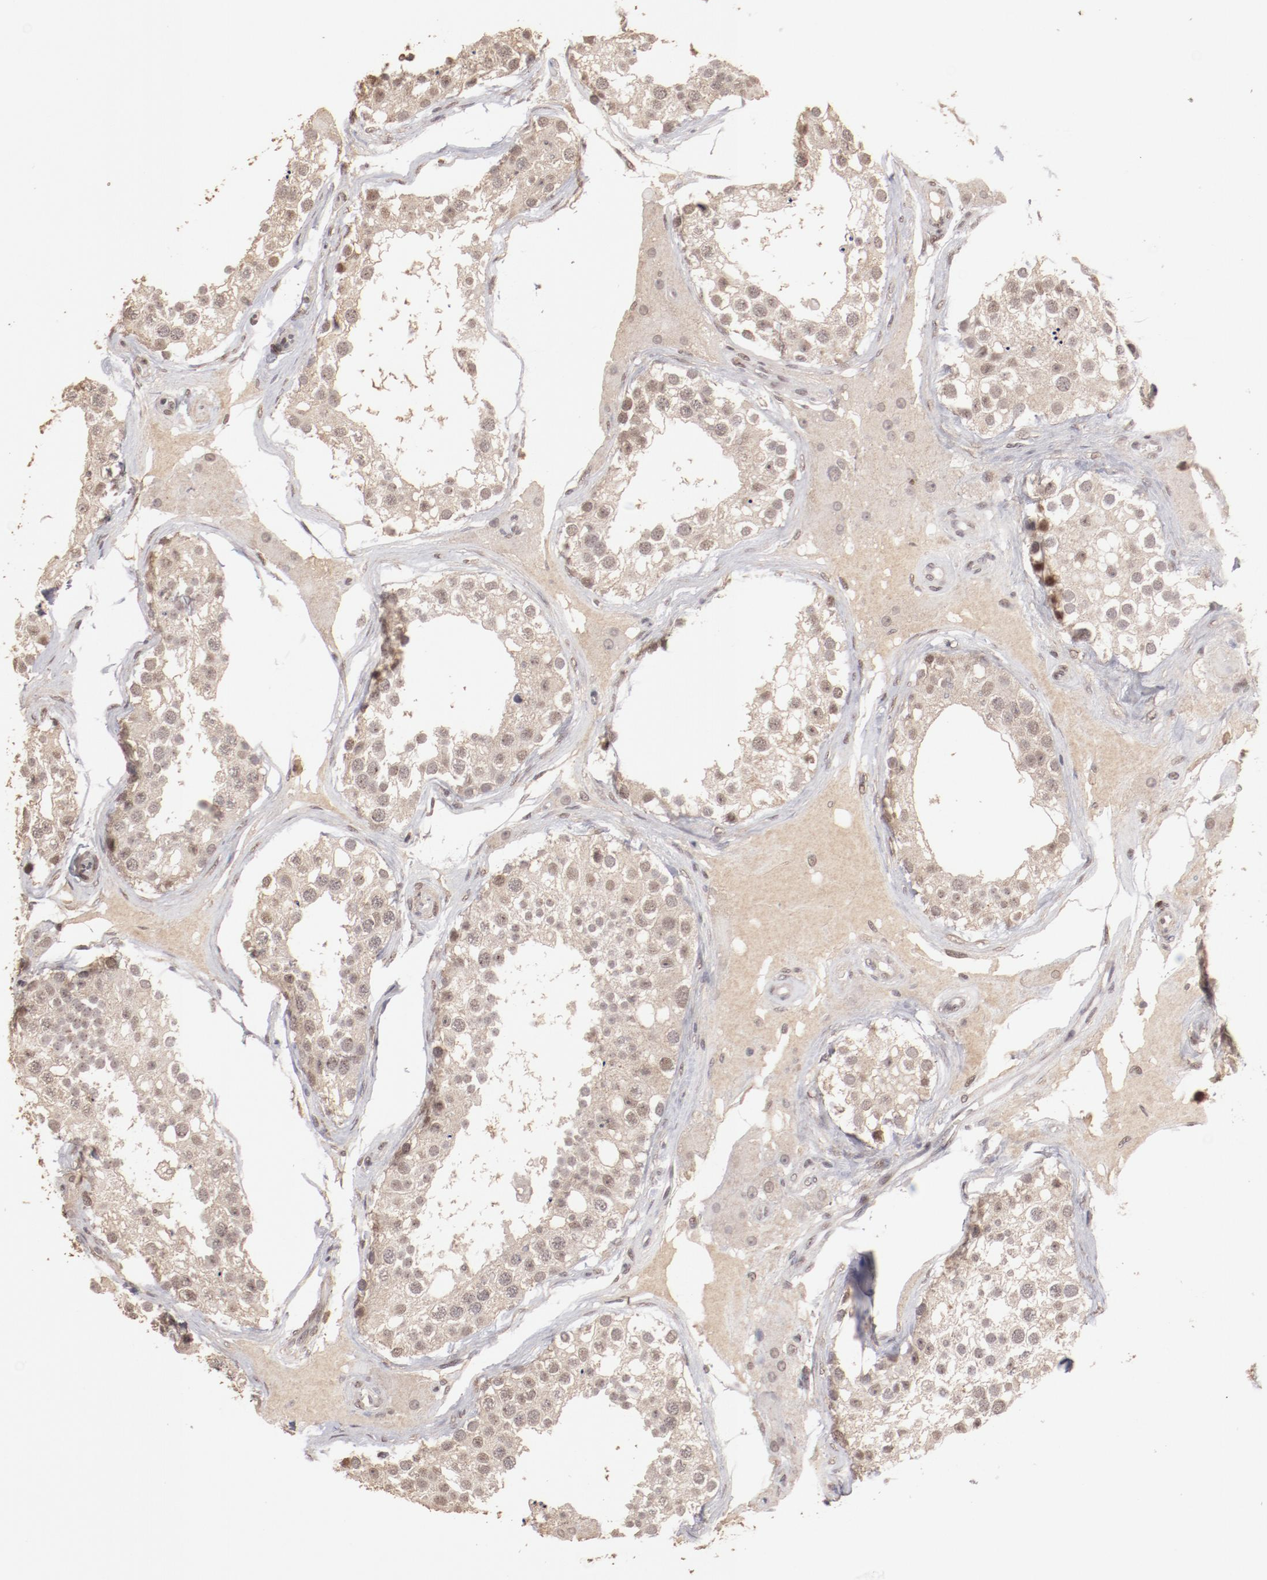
{"staining": {"intensity": "moderate", "quantity": ">75%", "location": "cytoplasmic/membranous,nuclear"}, "tissue": "testis", "cell_type": "Cells in seminiferous ducts", "image_type": "normal", "snomed": [{"axis": "morphology", "description": "Normal tissue, NOS"}, {"axis": "topography", "description": "Testis"}], "caption": "Testis stained for a protein displays moderate cytoplasmic/membranous,nuclear positivity in cells in seminiferous ducts. (DAB (3,3'-diaminobenzidine) IHC, brown staining for protein, blue staining for nuclei).", "gene": "CLOCK", "patient": {"sex": "male", "age": 68}}